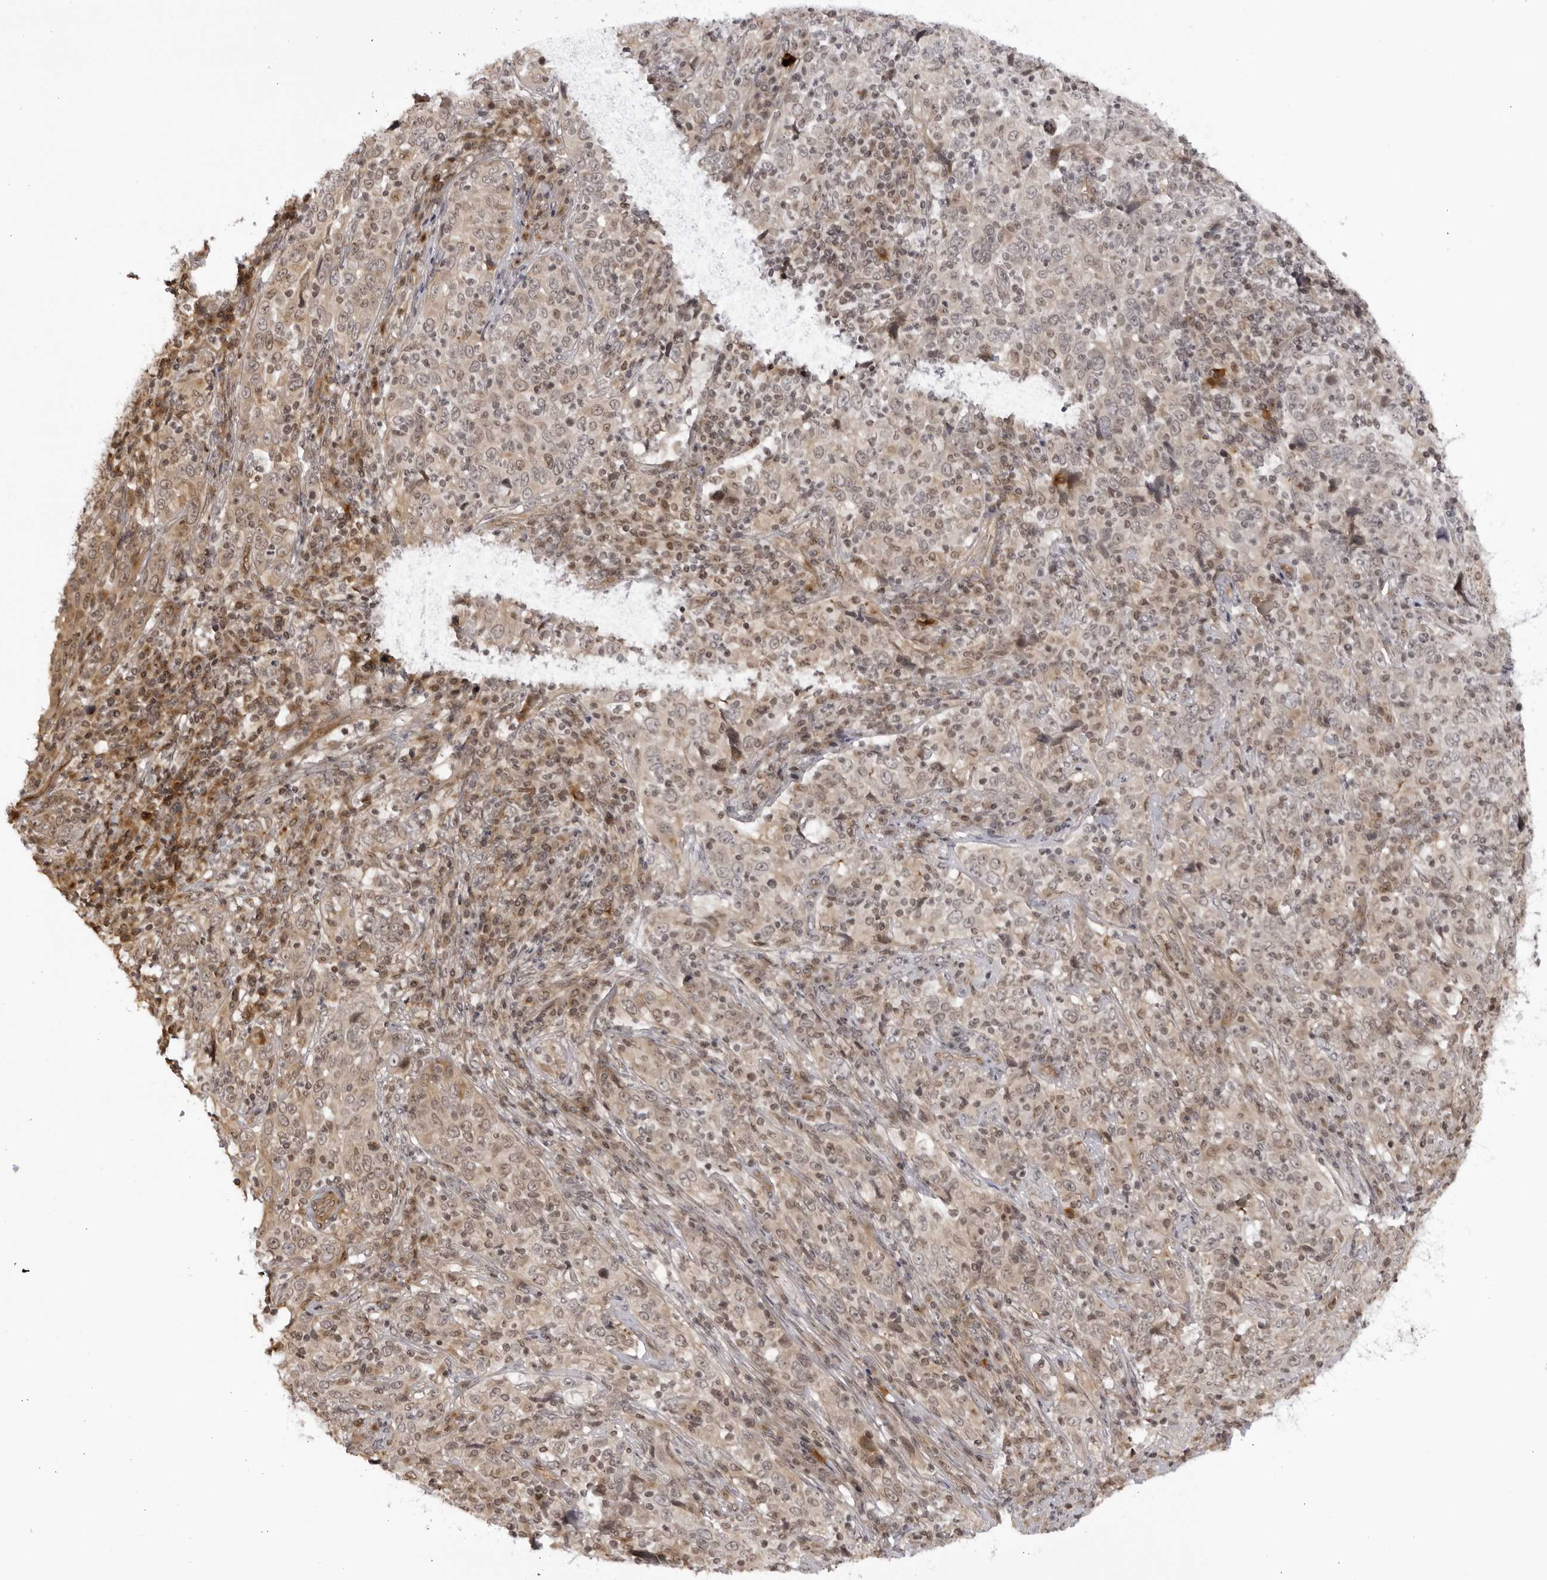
{"staining": {"intensity": "weak", "quantity": ">75%", "location": "cytoplasmic/membranous,nuclear"}, "tissue": "cervical cancer", "cell_type": "Tumor cells", "image_type": "cancer", "snomed": [{"axis": "morphology", "description": "Squamous cell carcinoma, NOS"}, {"axis": "topography", "description": "Cervix"}], "caption": "Cervical cancer stained for a protein demonstrates weak cytoplasmic/membranous and nuclear positivity in tumor cells.", "gene": "CNBD1", "patient": {"sex": "female", "age": 46}}